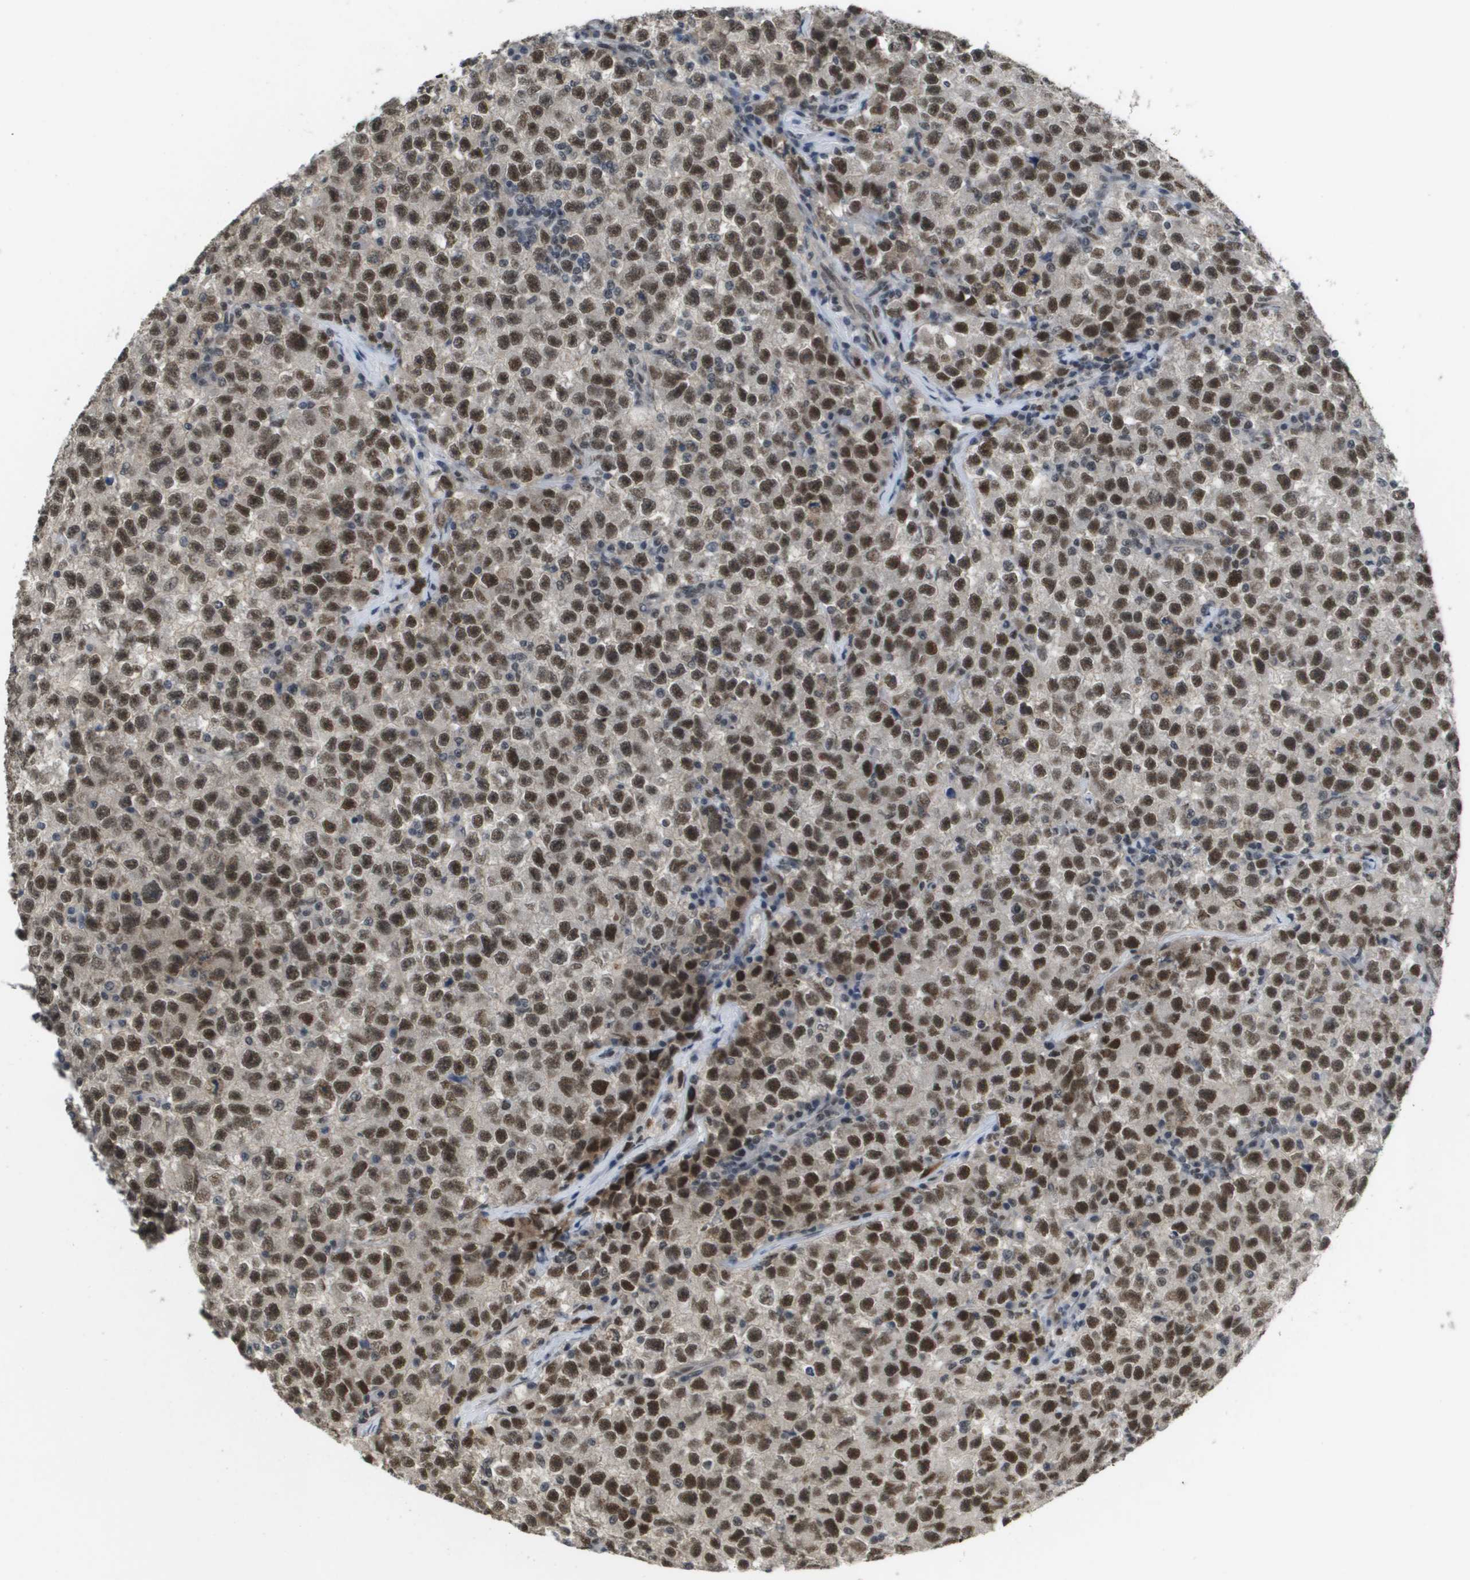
{"staining": {"intensity": "moderate", "quantity": ">75%", "location": "nuclear"}, "tissue": "testis cancer", "cell_type": "Tumor cells", "image_type": "cancer", "snomed": [{"axis": "morphology", "description": "Seminoma, NOS"}, {"axis": "topography", "description": "Testis"}], "caption": "Protein expression analysis of testis cancer (seminoma) exhibits moderate nuclear expression in about >75% of tumor cells.", "gene": "ISY1", "patient": {"sex": "male", "age": 22}}